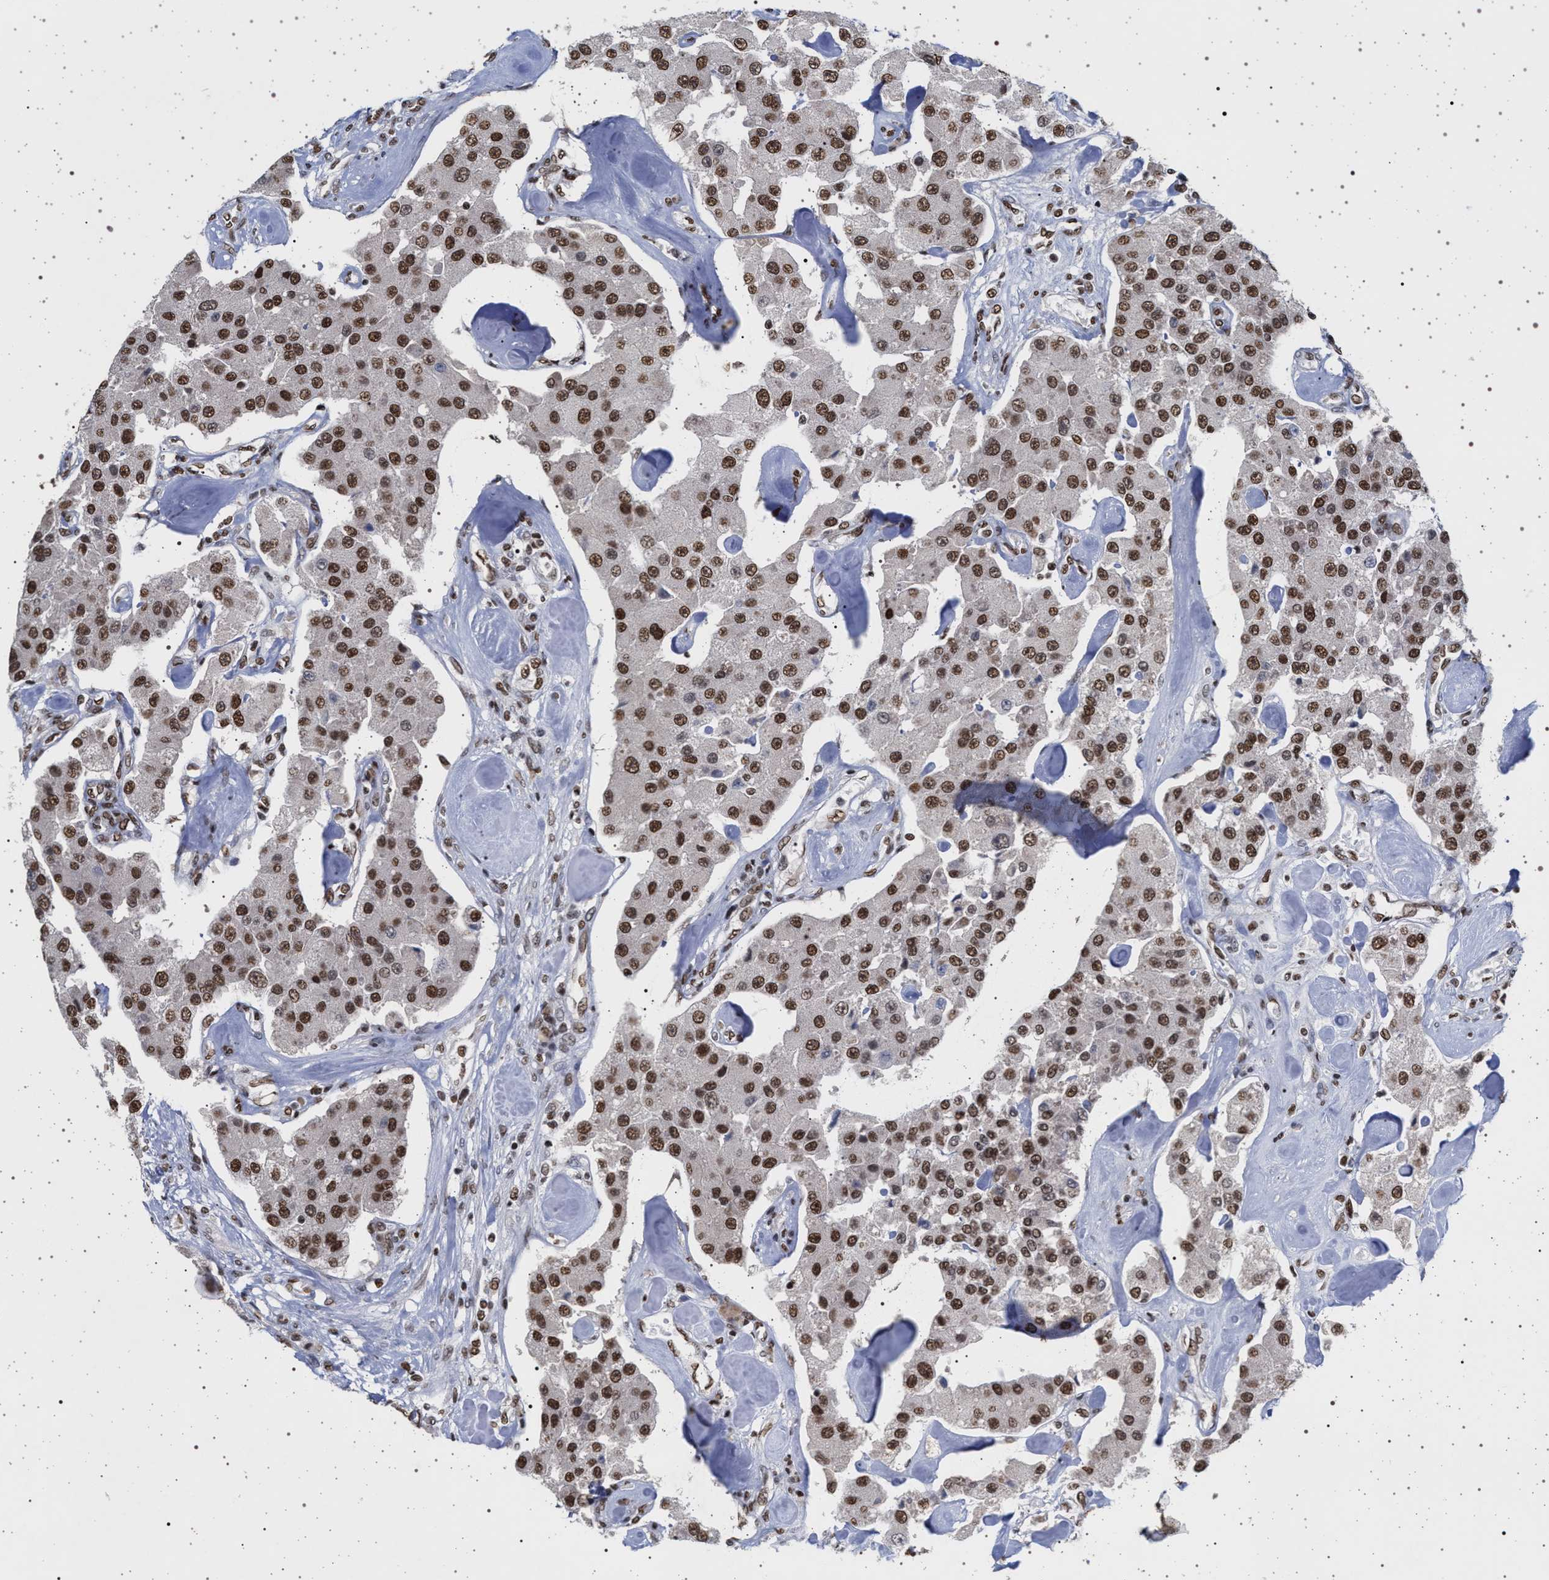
{"staining": {"intensity": "moderate", "quantity": ">75%", "location": "nuclear"}, "tissue": "carcinoid", "cell_type": "Tumor cells", "image_type": "cancer", "snomed": [{"axis": "morphology", "description": "Carcinoid, malignant, NOS"}, {"axis": "topography", "description": "Pancreas"}], "caption": "Brown immunohistochemical staining in carcinoid shows moderate nuclear positivity in approximately >75% of tumor cells.", "gene": "PHF12", "patient": {"sex": "male", "age": 41}}